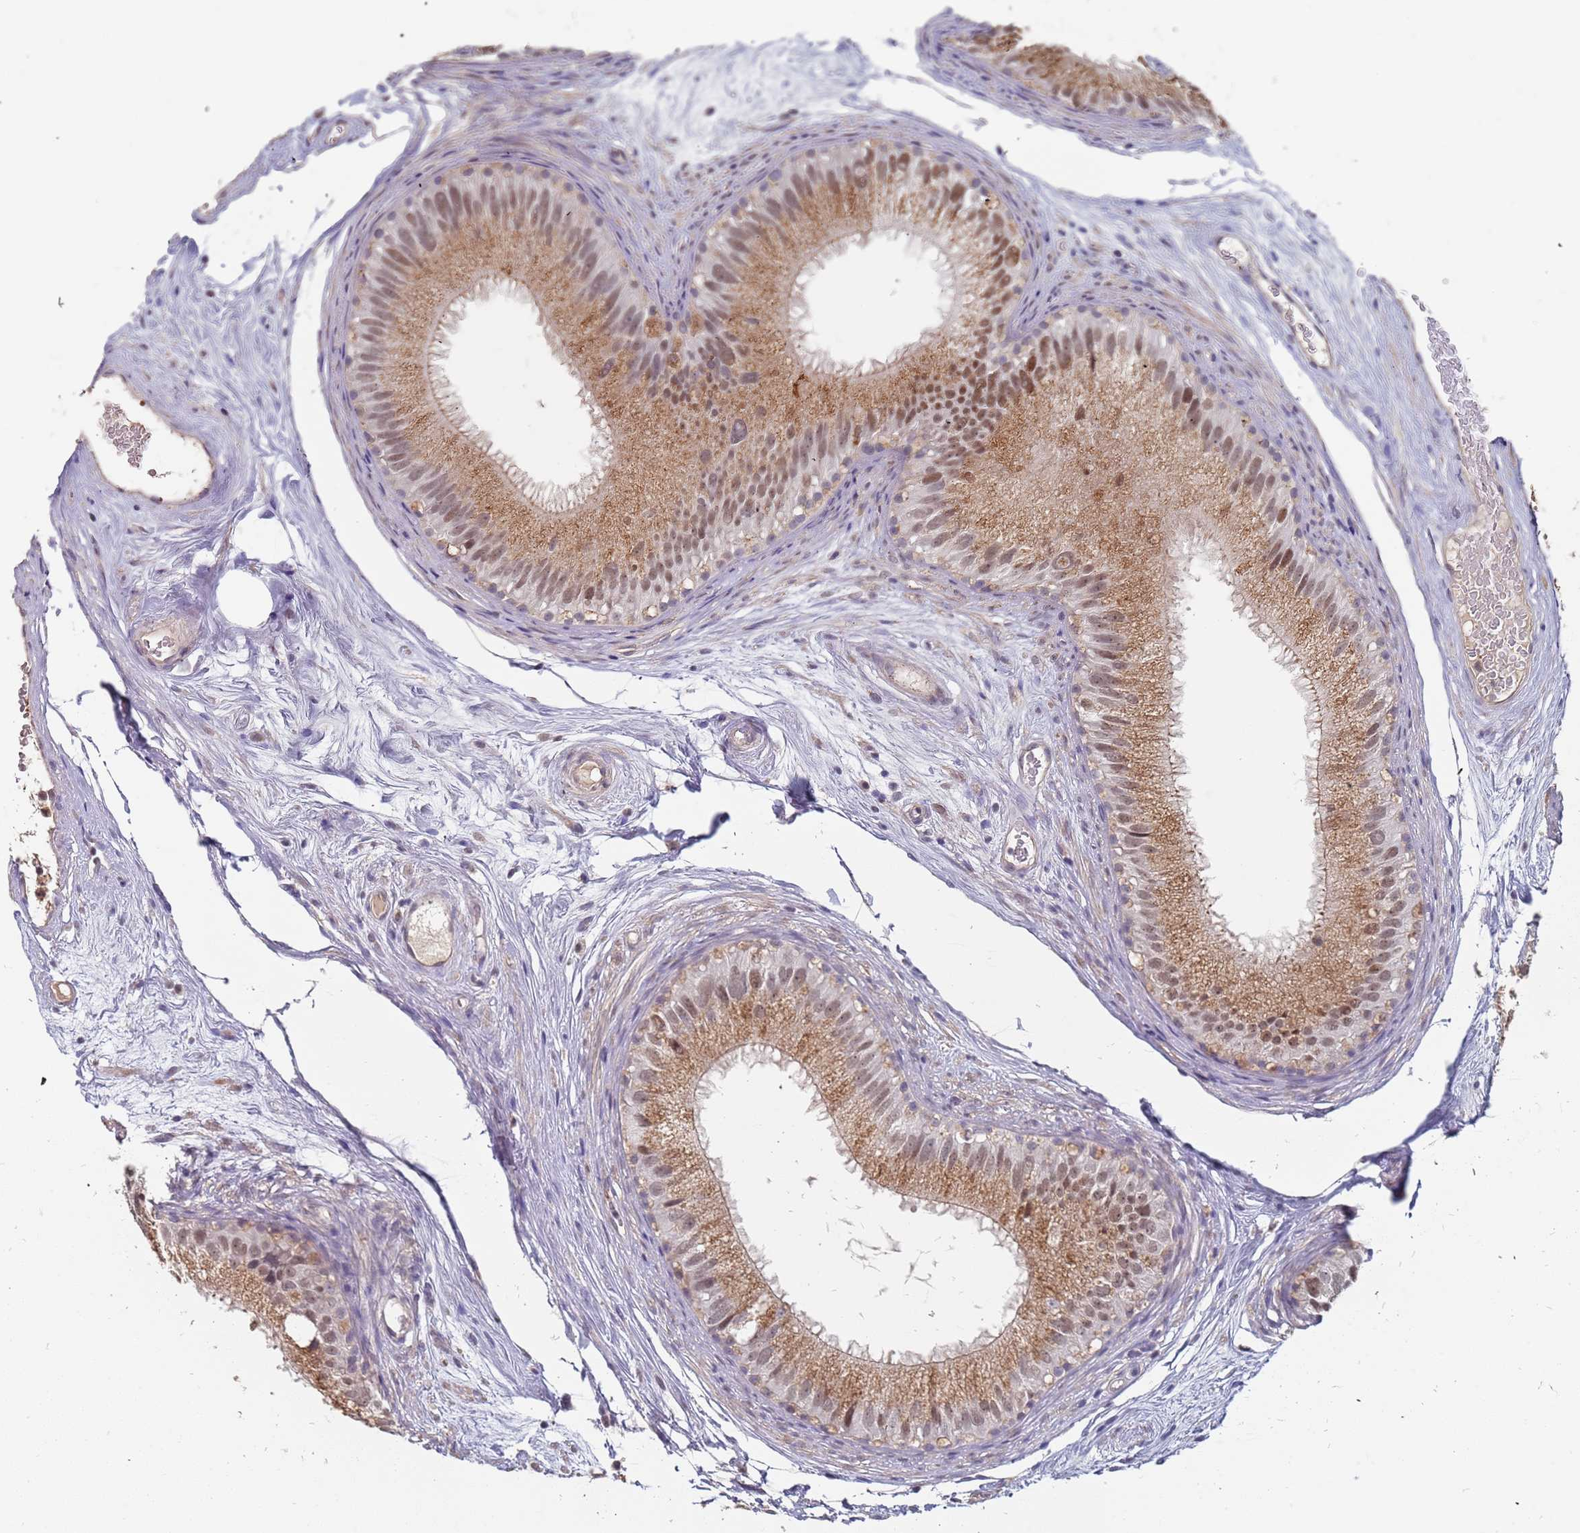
{"staining": {"intensity": "moderate", "quantity": ">75%", "location": "cytoplasmic/membranous,nuclear"}, "tissue": "epididymis", "cell_type": "Glandular cells", "image_type": "normal", "snomed": [{"axis": "morphology", "description": "Normal tissue, NOS"}, {"axis": "topography", "description": "Epididymis"}], "caption": "Immunohistochemical staining of benign human epididymis demonstrates medium levels of moderate cytoplasmic/membranous,nuclear staining in approximately >75% of glandular cells. (Stains: DAB (3,3'-diaminobenzidine) in brown, nuclei in blue, Microscopy: brightfield microscopy at high magnification).", "gene": "TCEANC2", "patient": {"sex": "male", "age": 77}}